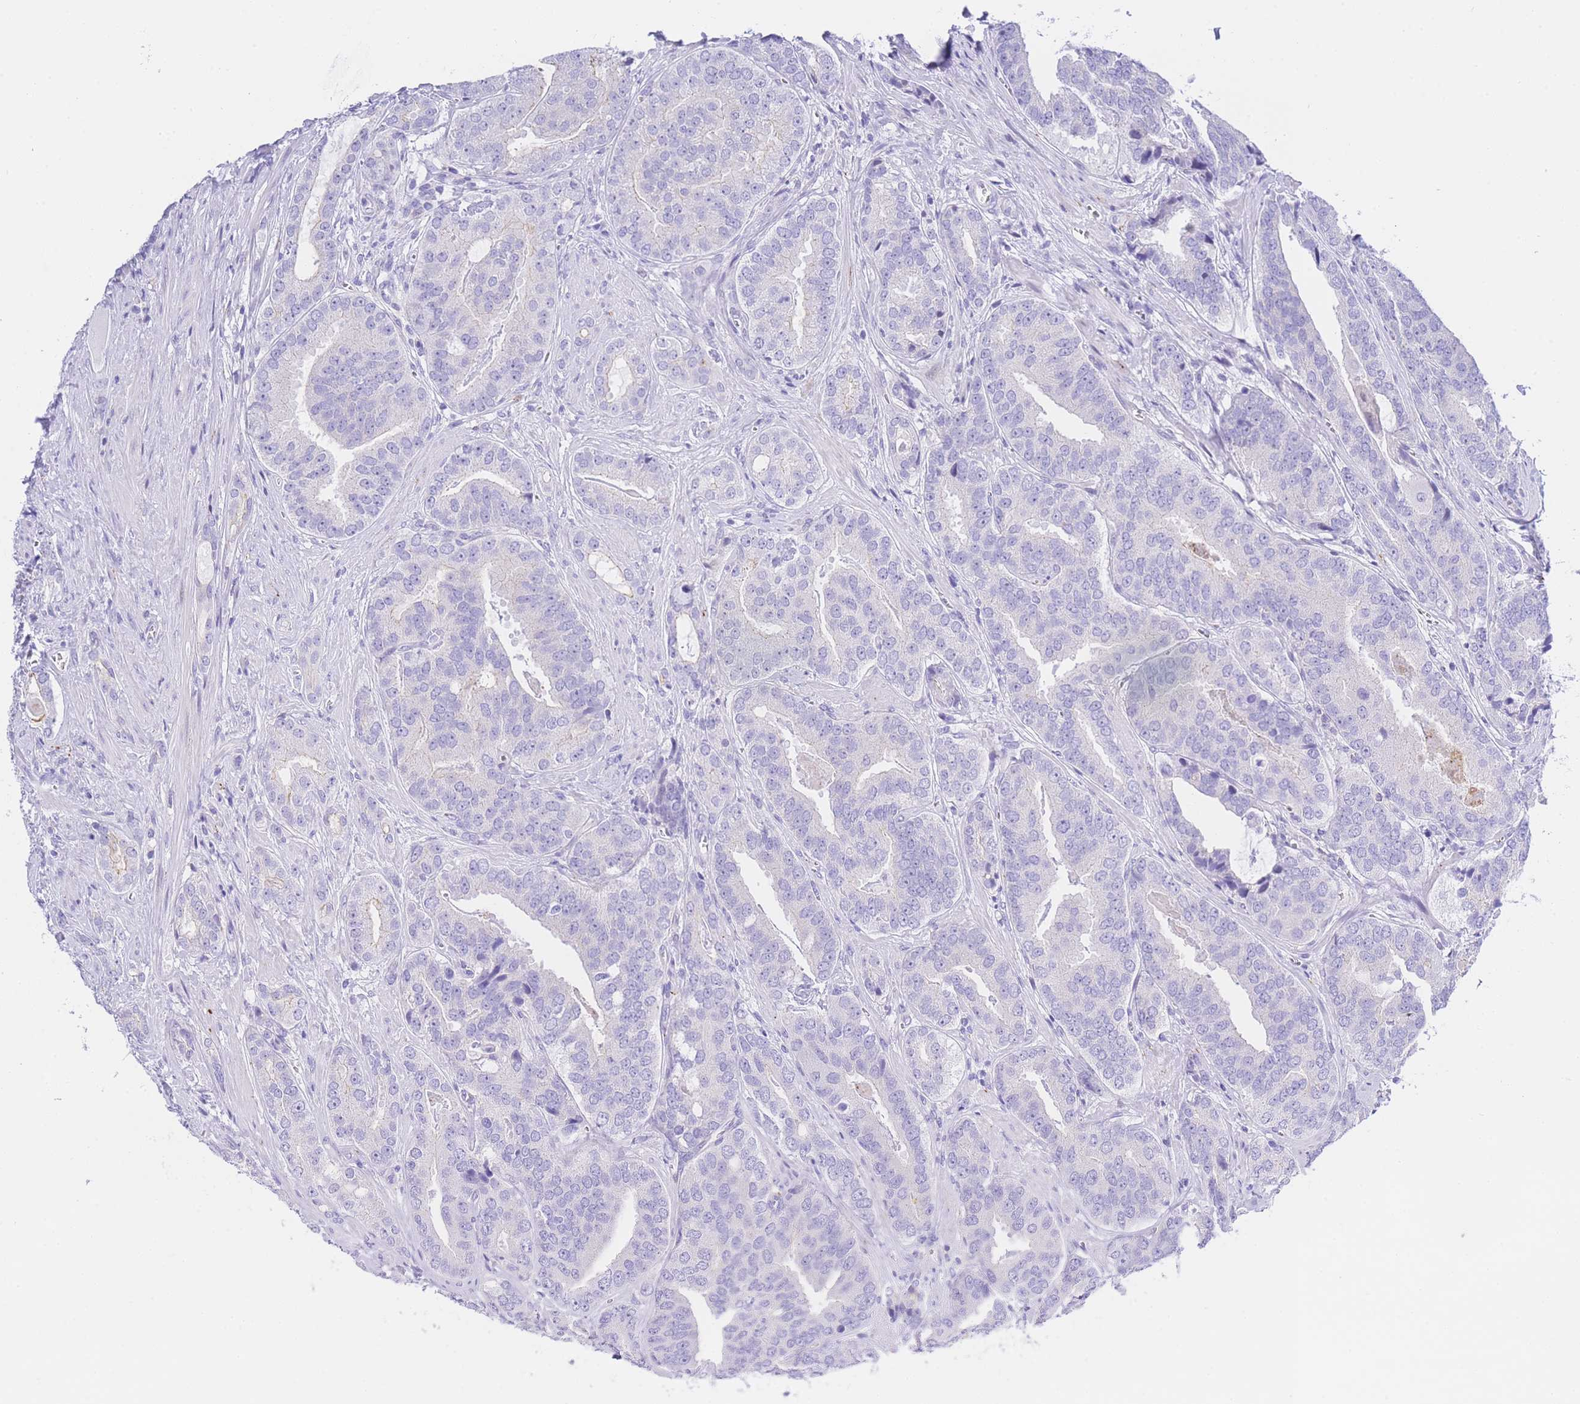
{"staining": {"intensity": "negative", "quantity": "none", "location": "none"}, "tissue": "prostate cancer", "cell_type": "Tumor cells", "image_type": "cancer", "snomed": [{"axis": "morphology", "description": "Adenocarcinoma, High grade"}, {"axis": "topography", "description": "Prostate"}], "caption": "Tumor cells are negative for protein expression in human prostate high-grade adenocarcinoma. (DAB immunohistochemistry with hematoxylin counter stain).", "gene": "TIFAB", "patient": {"sex": "male", "age": 55}}